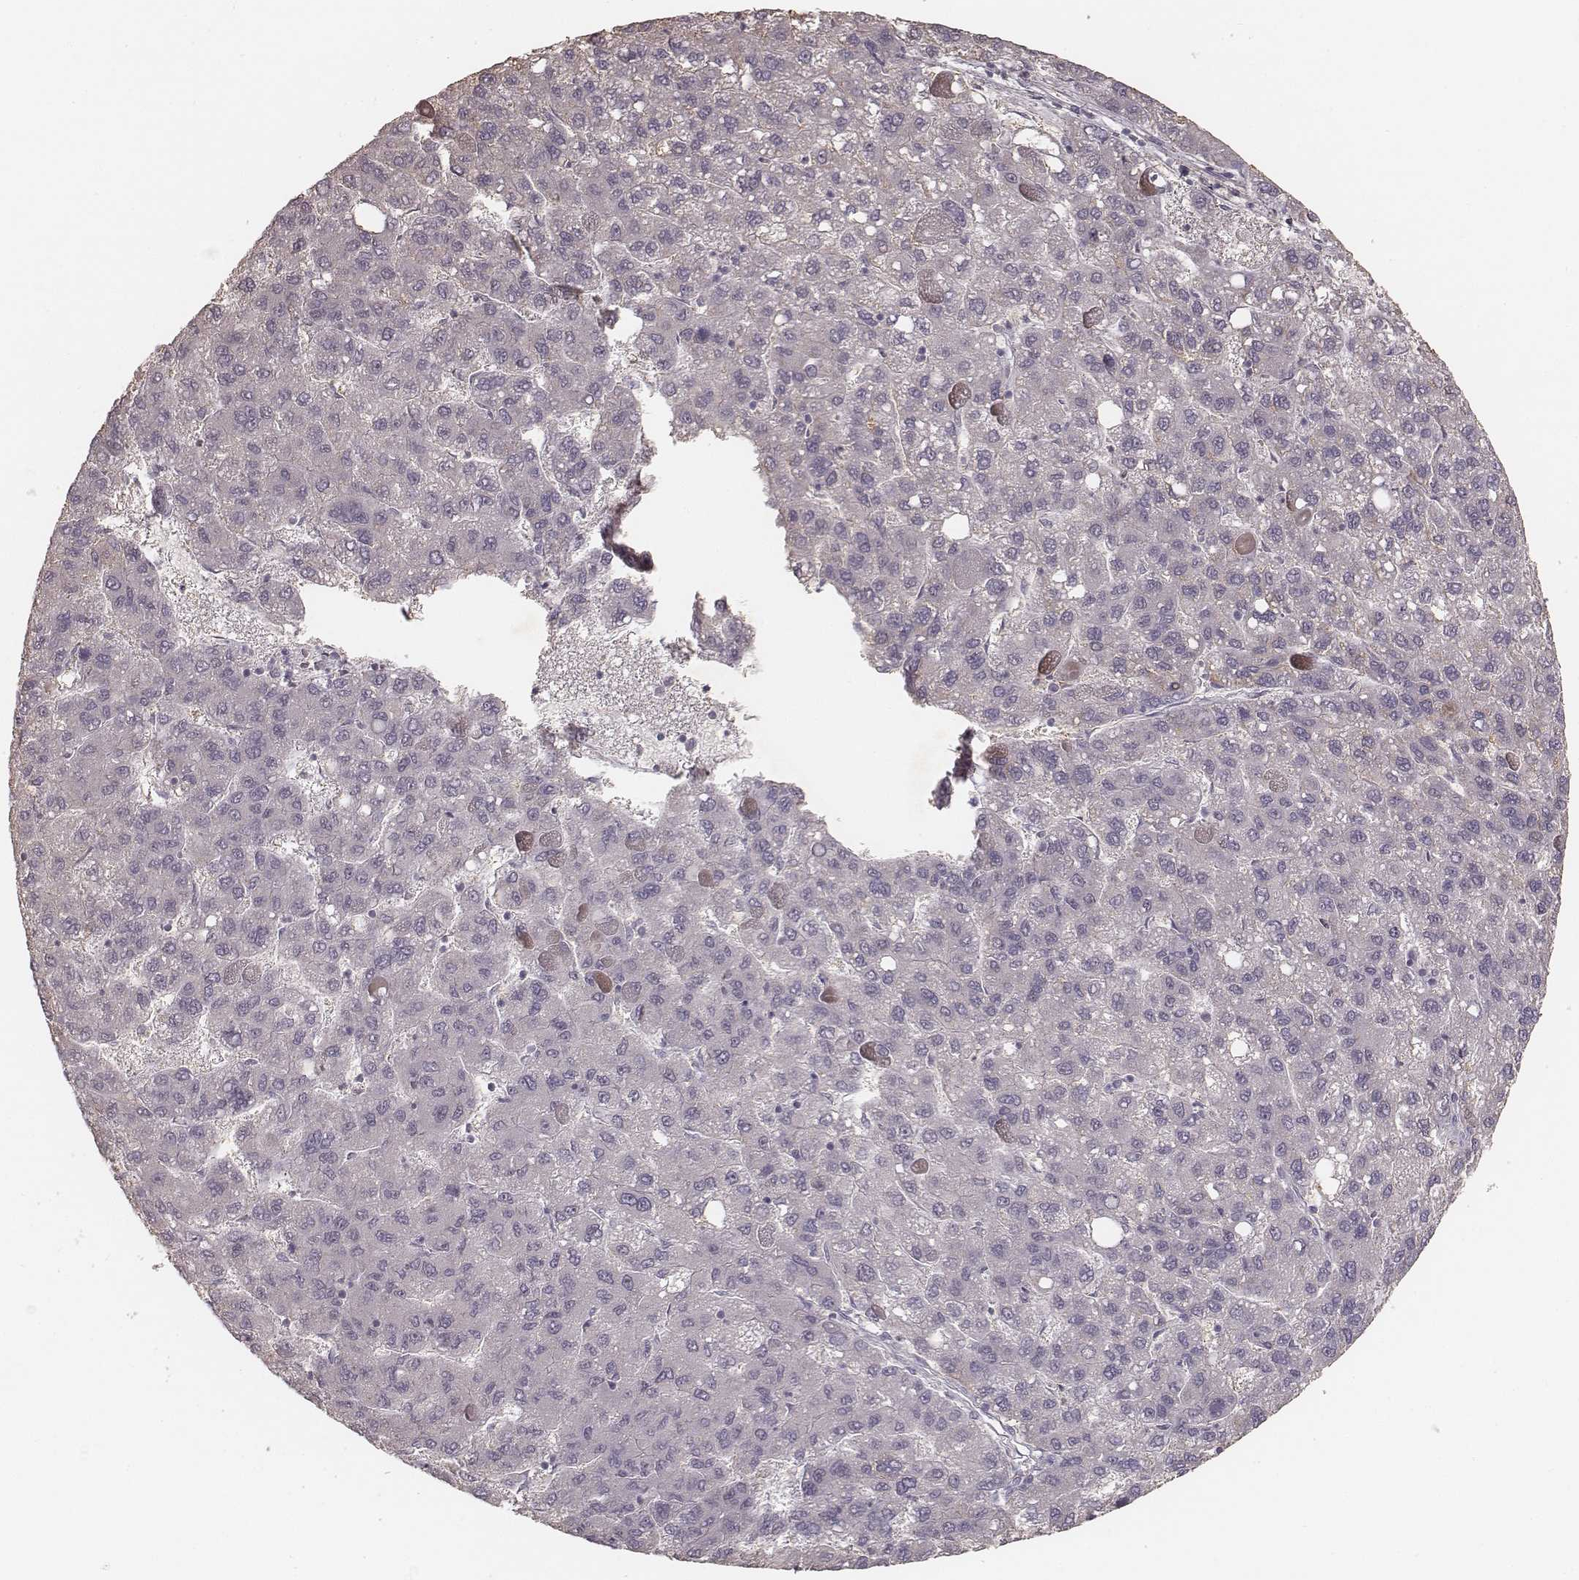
{"staining": {"intensity": "negative", "quantity": "none", "location": "none"}, "tissue": "liver cancer", "cell_type": "Tumor cells", "image_type": "cancer", "snomed": [{"axis": "morphology", "description": "Carcinoma, Hepatocellular, NOS"}, {"axis": "topography", "description": "Liver"}], "caption": "High magnification brightfield microscopy of liver cancer (hepatocellular carcinoma) stained with DAB (brown) and counterstained with hematoxylin (blue): tumor cells show no significant expression.", "gene": "MADCAM1", "patient": {"sex": "female", "age": 82}}